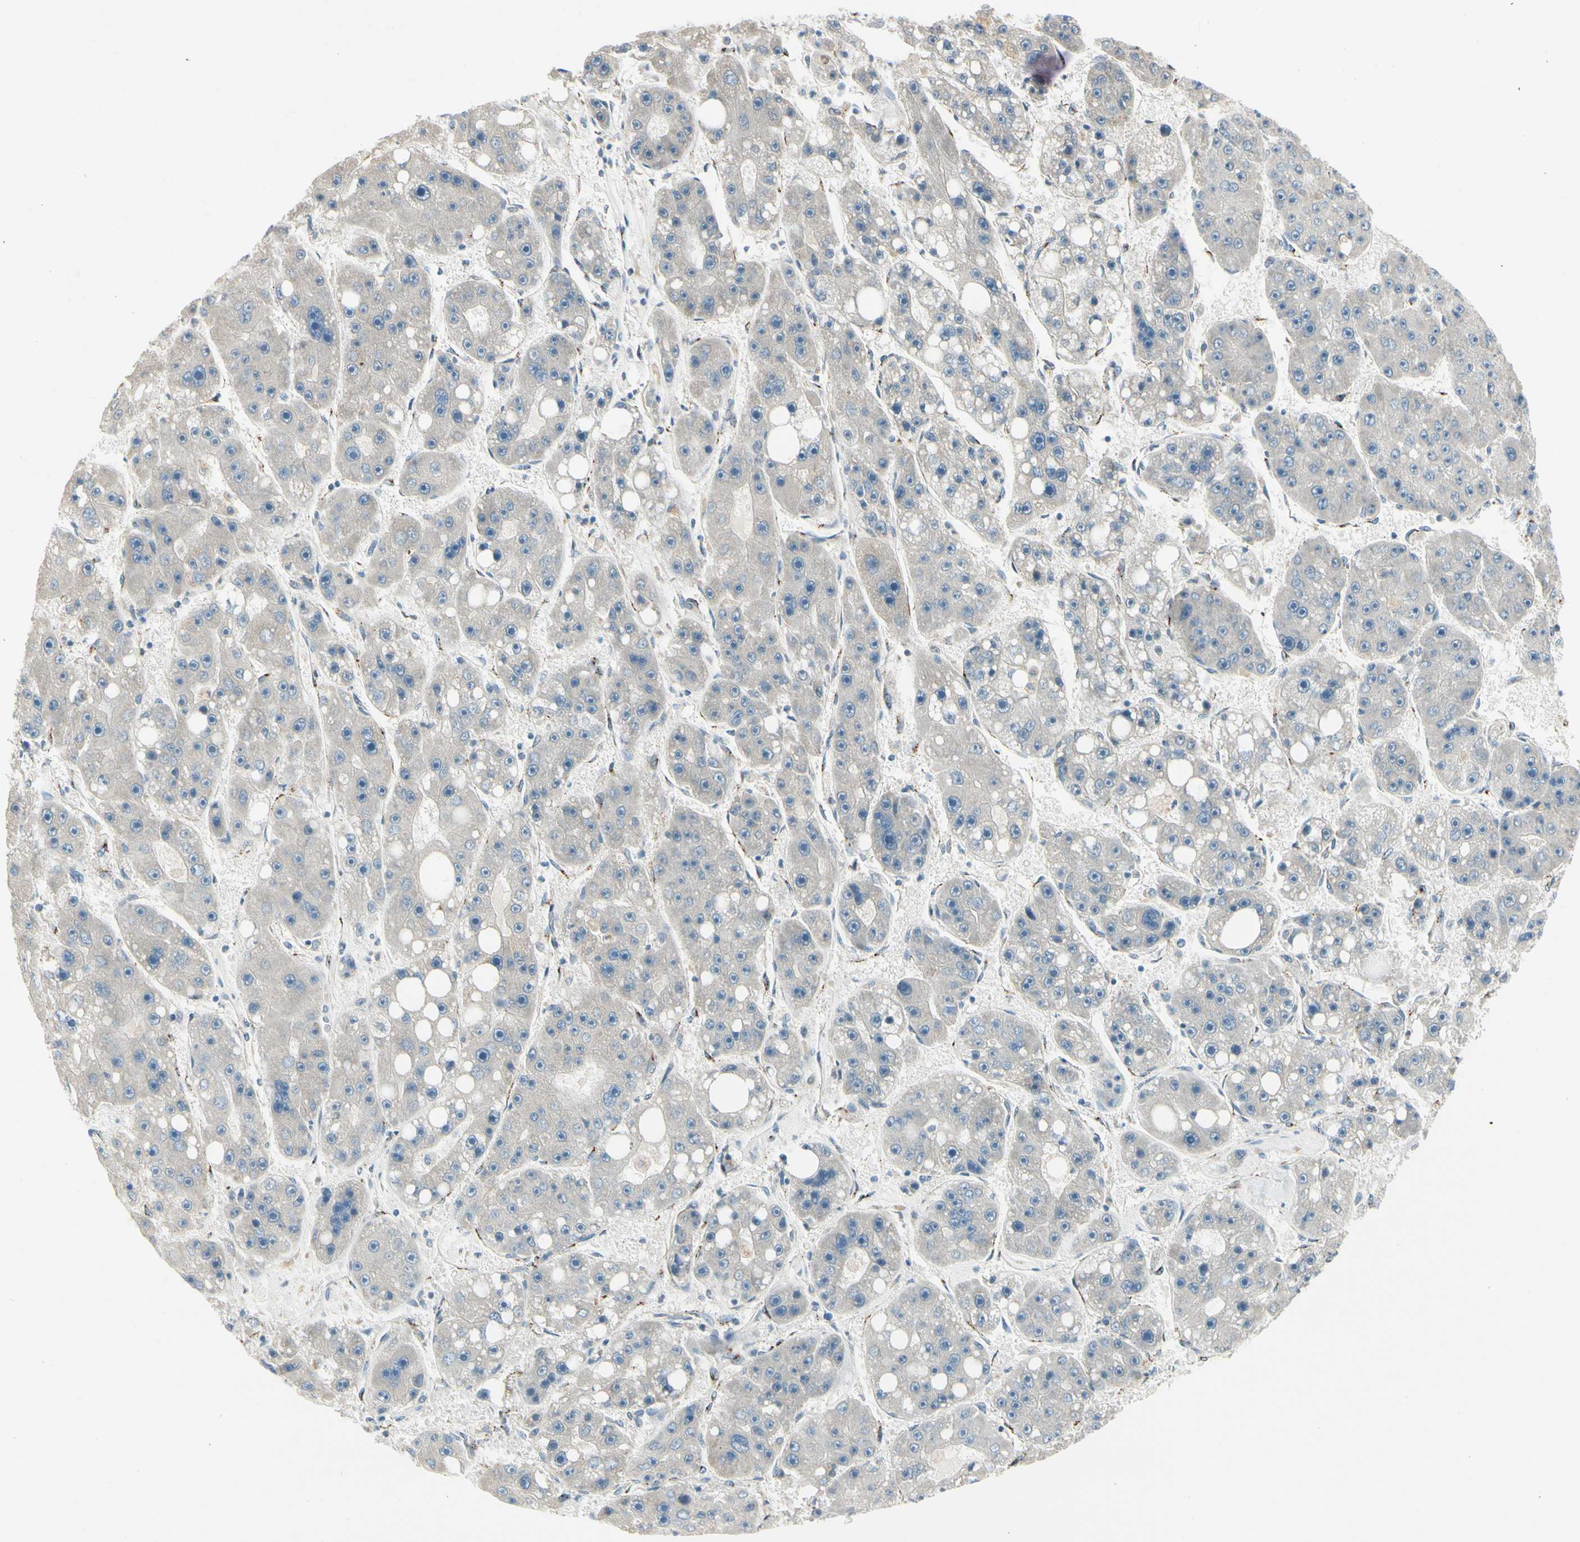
{"staining": {"intensity": "negative", "quantity": "none", "location": "none"}, "tissue": "liver cancer", "cell_type": "Tumor cells", "image_type": "cancer", "snomed": [{"axis": "morphology", "description": "Carcinoma, Hepatocellular, NOS"}, {"axis": "topography", "description": "Liver"}], "caption": "Tumor cells are negative for brown protein staining in hepatocellular carcinoma (liver). (Brightfield microscopy of DAB IHC at high magnification).", "gene": "MANSC1", "patient": {"sex": "female", "age": 61}}